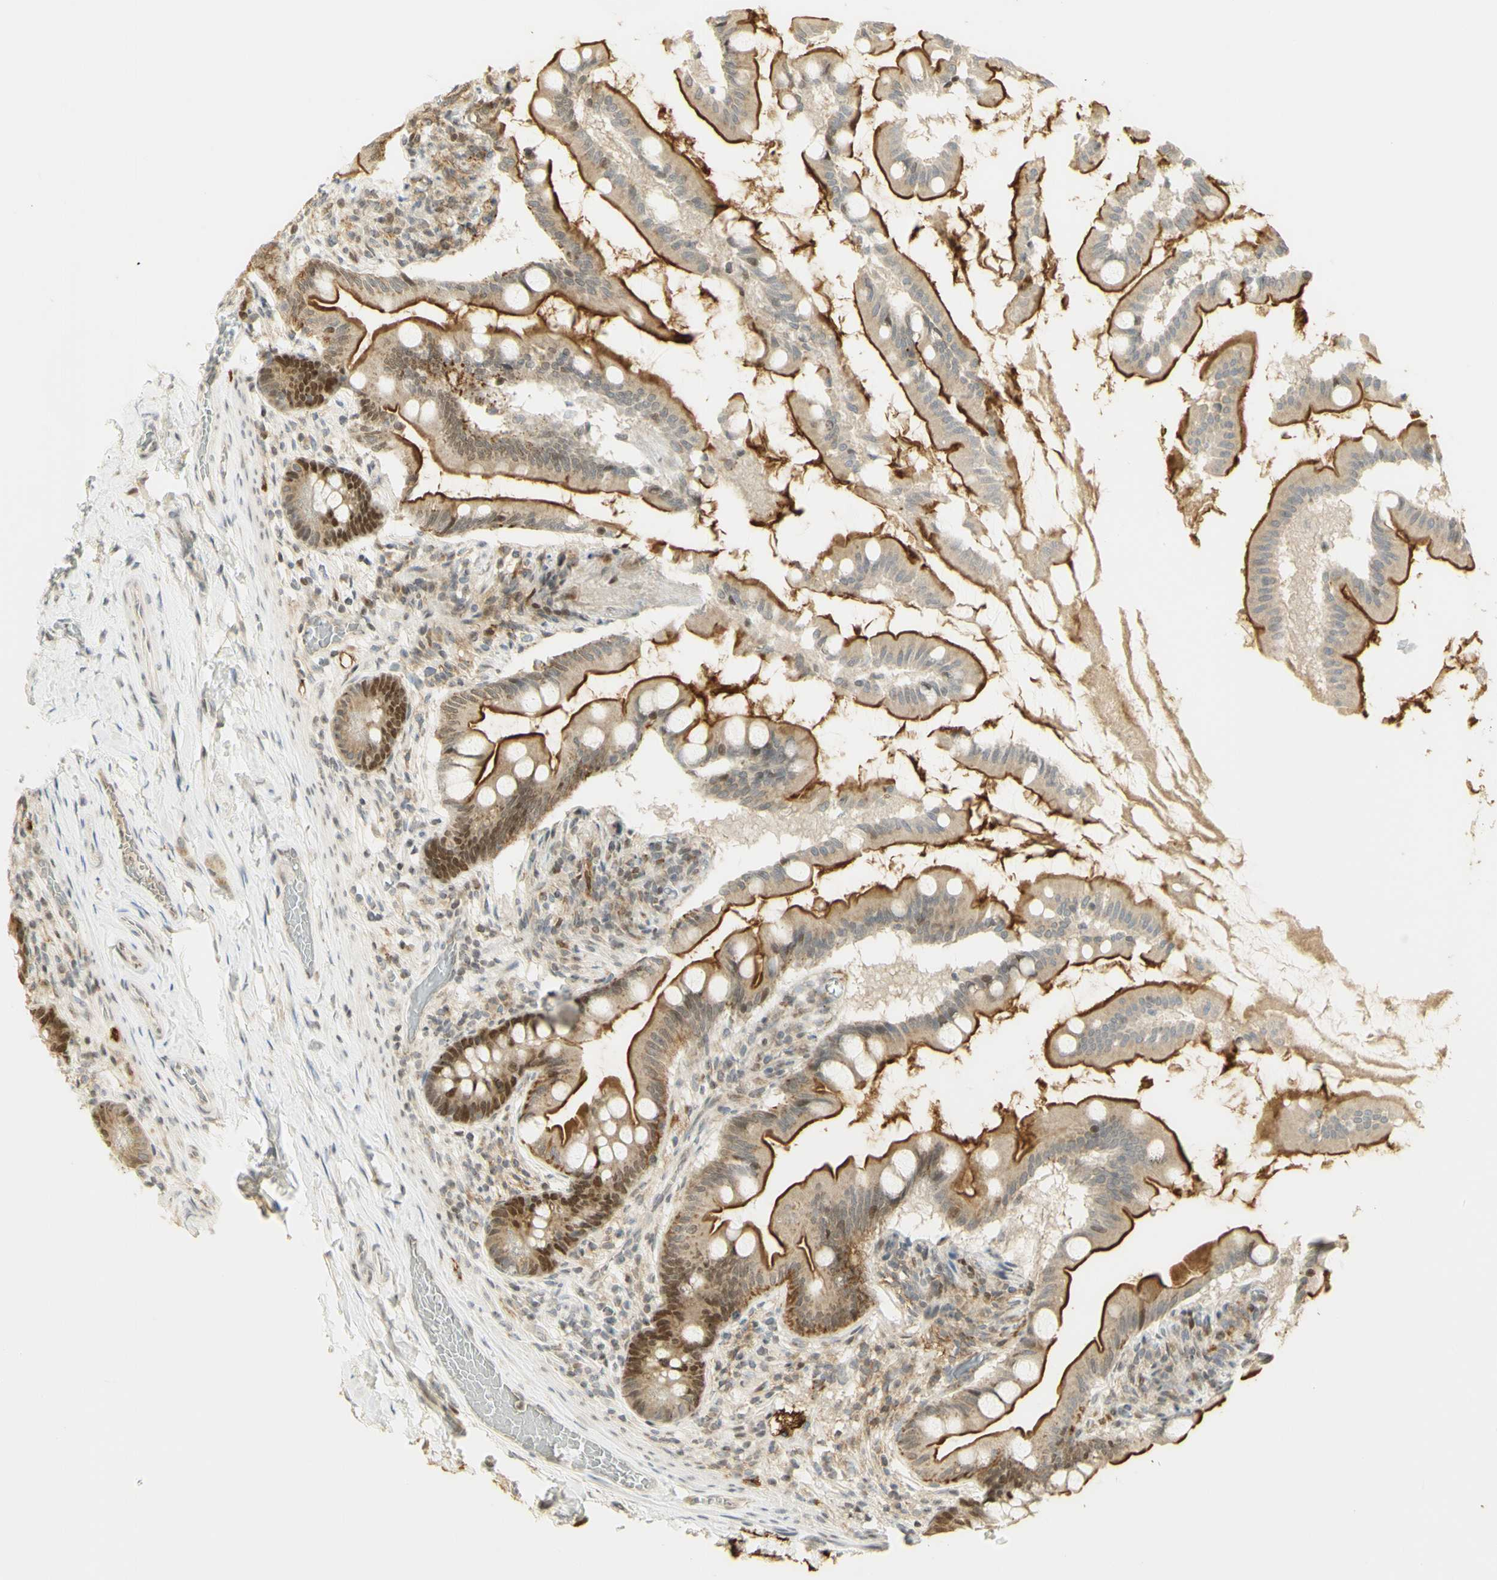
{"staining": {"intensity": "strong", "quantity": "25%-75%", "location": "cytoplasmic/membranous,nuclear"}, "tissue": "small intestine", "cell_type": "Glandular cells", "image_type": "normal", "snomed": [{"axis": "morphology", "description": "Normal tissue, NOS"}, {"axis": "topography", "description": "Small intestine"}], "caption": "A high-resolution image shows IHC staining of benign small intestine, which exhibits strong cytoplasmic/membranous,nuclear expression in approximately 25%-75% of glandular cells. The staining was performed using DAB, with brown indicating positive protein expression. Nuclei are stained blue with hematoxylin.", "gene": "KIF11", "patient": {"sex": "female", "age": 56}}